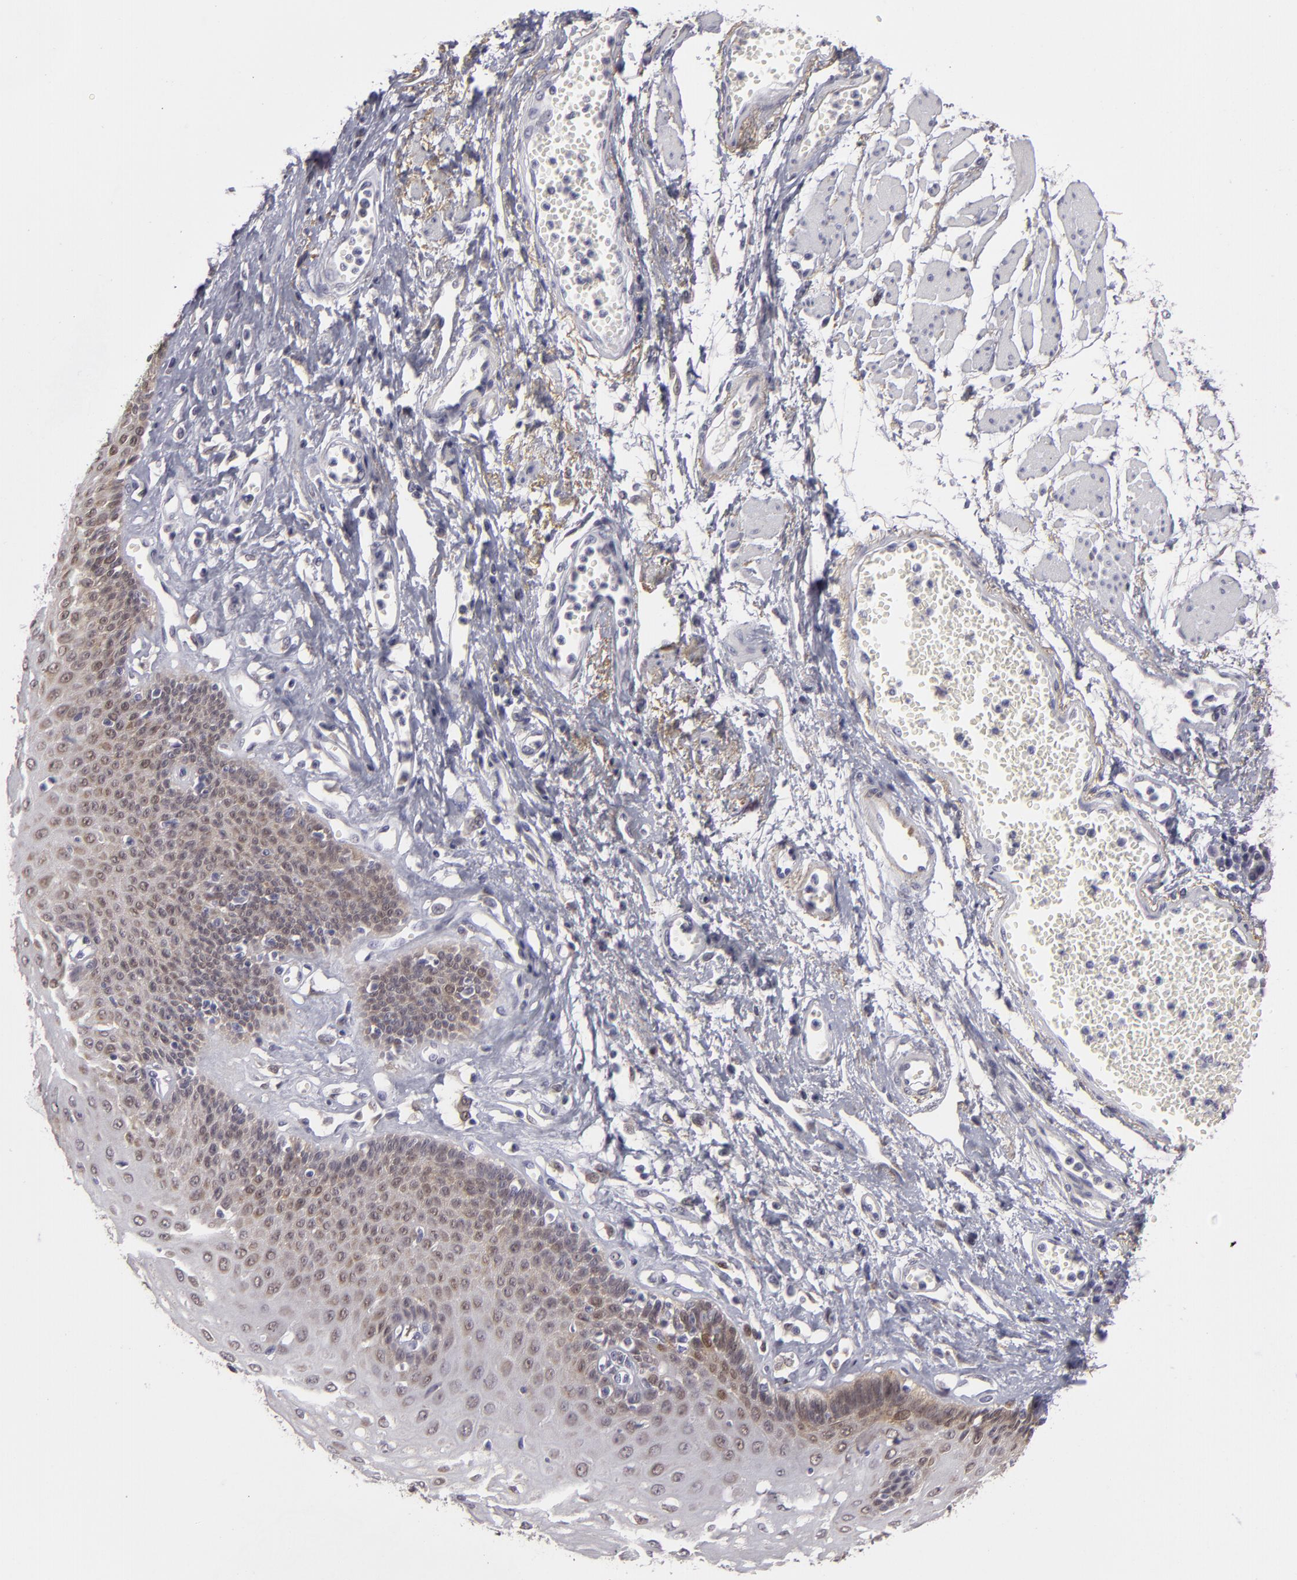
{"staining": {"intensity": "weak", "quantity": ">75%", "location": "cytoplasmic/membranous,nuclear"}, "tissue": "esophagus", "cell_type": "Squamous epithelial cells", "image_type": "normal", "snomed": [{"axis": "morphology", "description": "Normal tissue, NOS"}, {"axis": "topography", "description": "Esophagus"}], "caption": "A low amount of weak cytoplasmic/membranous,nuclear positivity is appreciated in approximately >75% of squamous epithelial cells in normal esophagus. (Brightfield microscopy of DAB IHC at high magnification).", "gene": "EFS", "patient": {"sex": "male", "age": 65}}